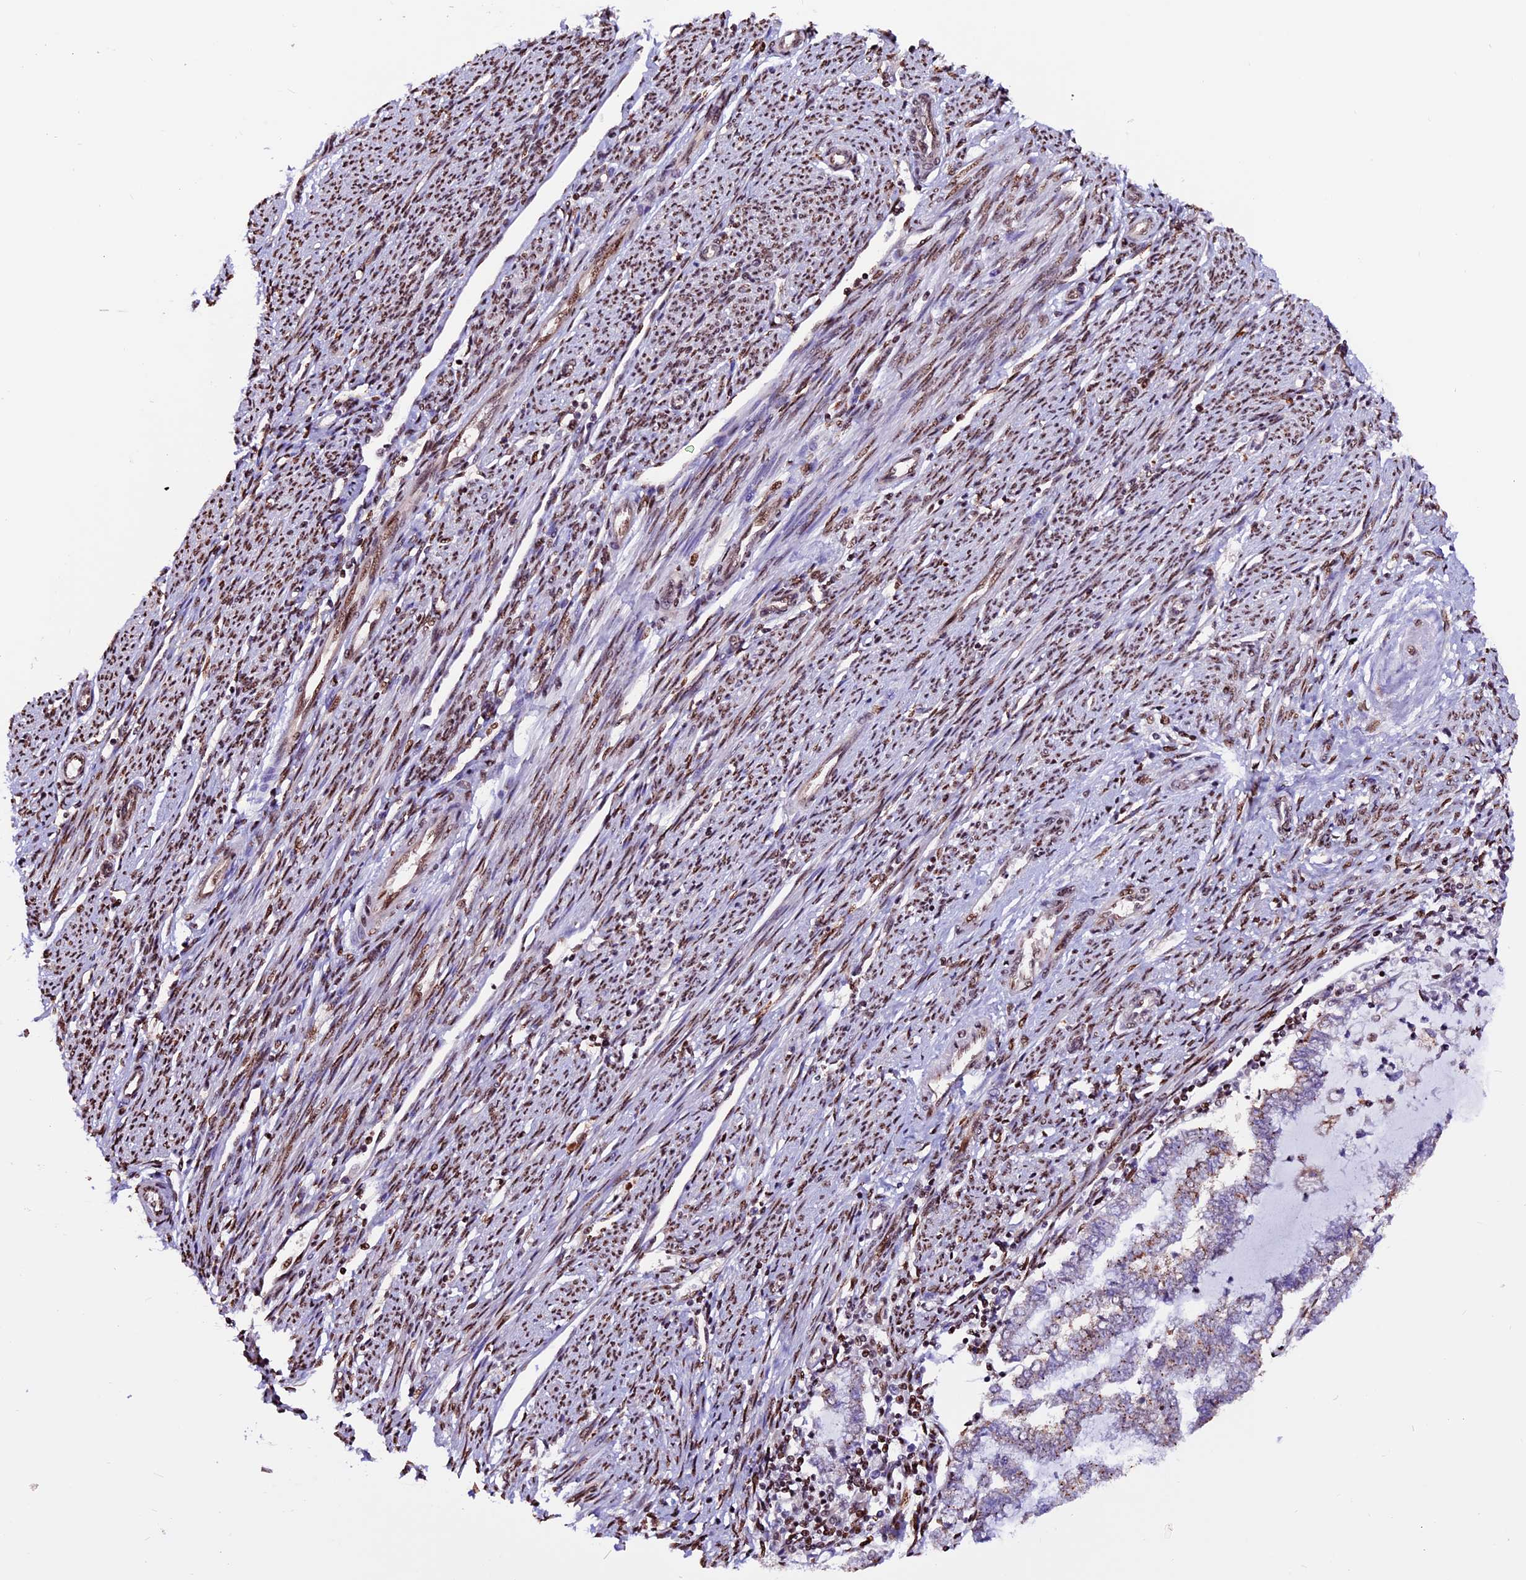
{"staining": {"intensity": "moderate", "quantity": "<25%", "location": "cytoplasmic/membranous"}, "tissue": "endometrial cancer", "cell_type": "Tumor cells", "image_type": "cancer", "snomed": [{"axis": "morphology", "description": "Adenocarcinoma, NOS"}, {"axis": "topography", "description": "Endometrium"}], "caption": "This photomicrograph demonstrates endometrial adenocarcinoma stained with immunohistochemistry (IHC) to label a protein in brown. The cytoplasmic/membranous of tumor cells show moderate positivity for the protein. Nuclei are counter-stained blue.", "gene": "RINL", "patient": {"sex": "female", "age": 79}}